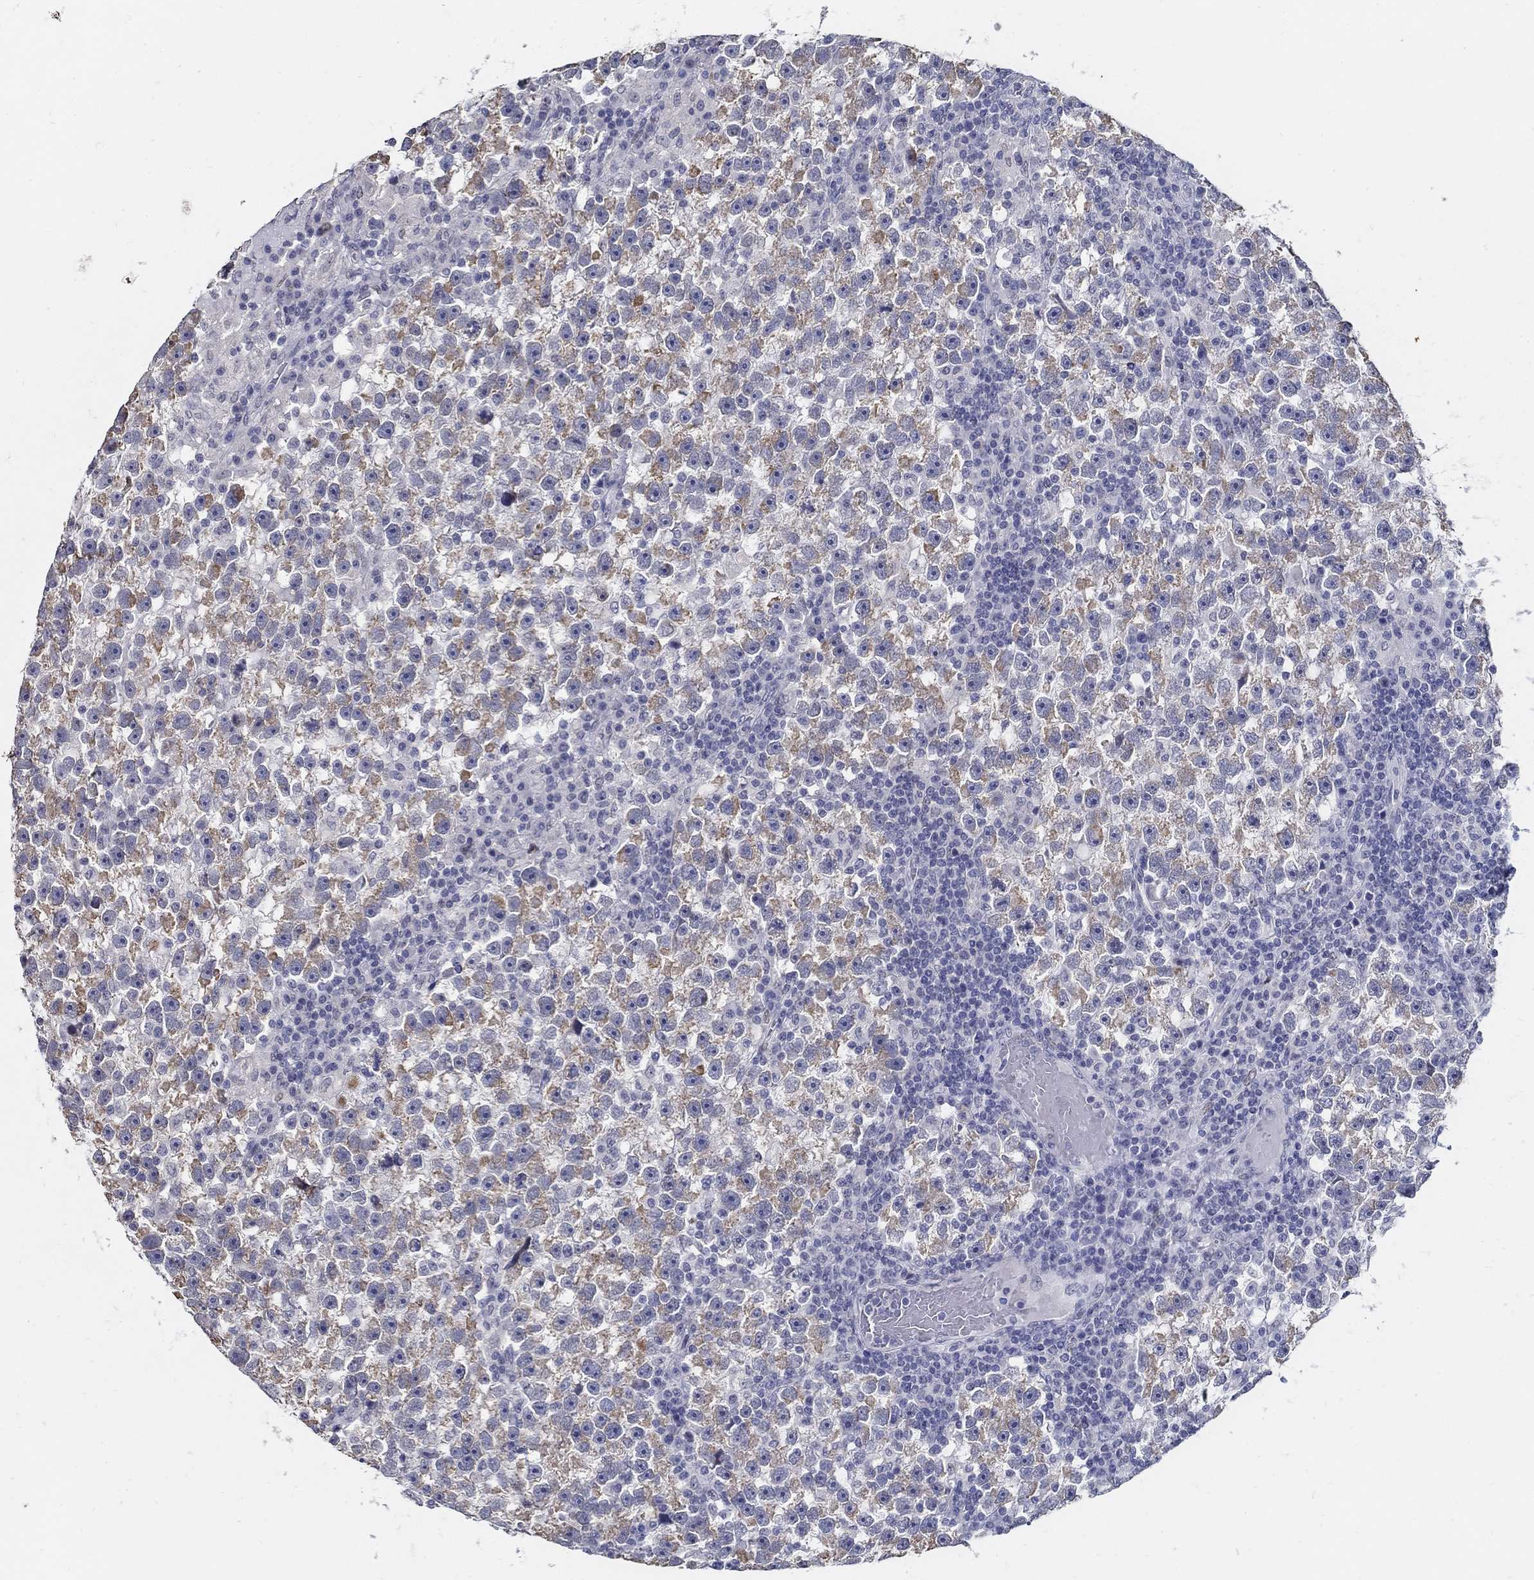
{"staining": {"intensity": "moderate", "quantity": "<25%", "location": "cytoplasmic/membranous"}, "tissue": "testis cancer", "cell_type": "Tumor cells", "image_type": "cancer", "snomed": [{"axis": "morphology", "description": "Seminoma, NOS"}, {"axis": "topography", "description": "Testis"}], "caption": "An image of seminoma (testis) stained for a protein displays moderate cytoplasmic/membranous brown staining in tumor cells. (DAB (3,3'-diaminobenzidine) = brown stain, brightfield microscopy at high magnification).", "gene": "USP29", "patient": {"sex": "male", "age": 47}}